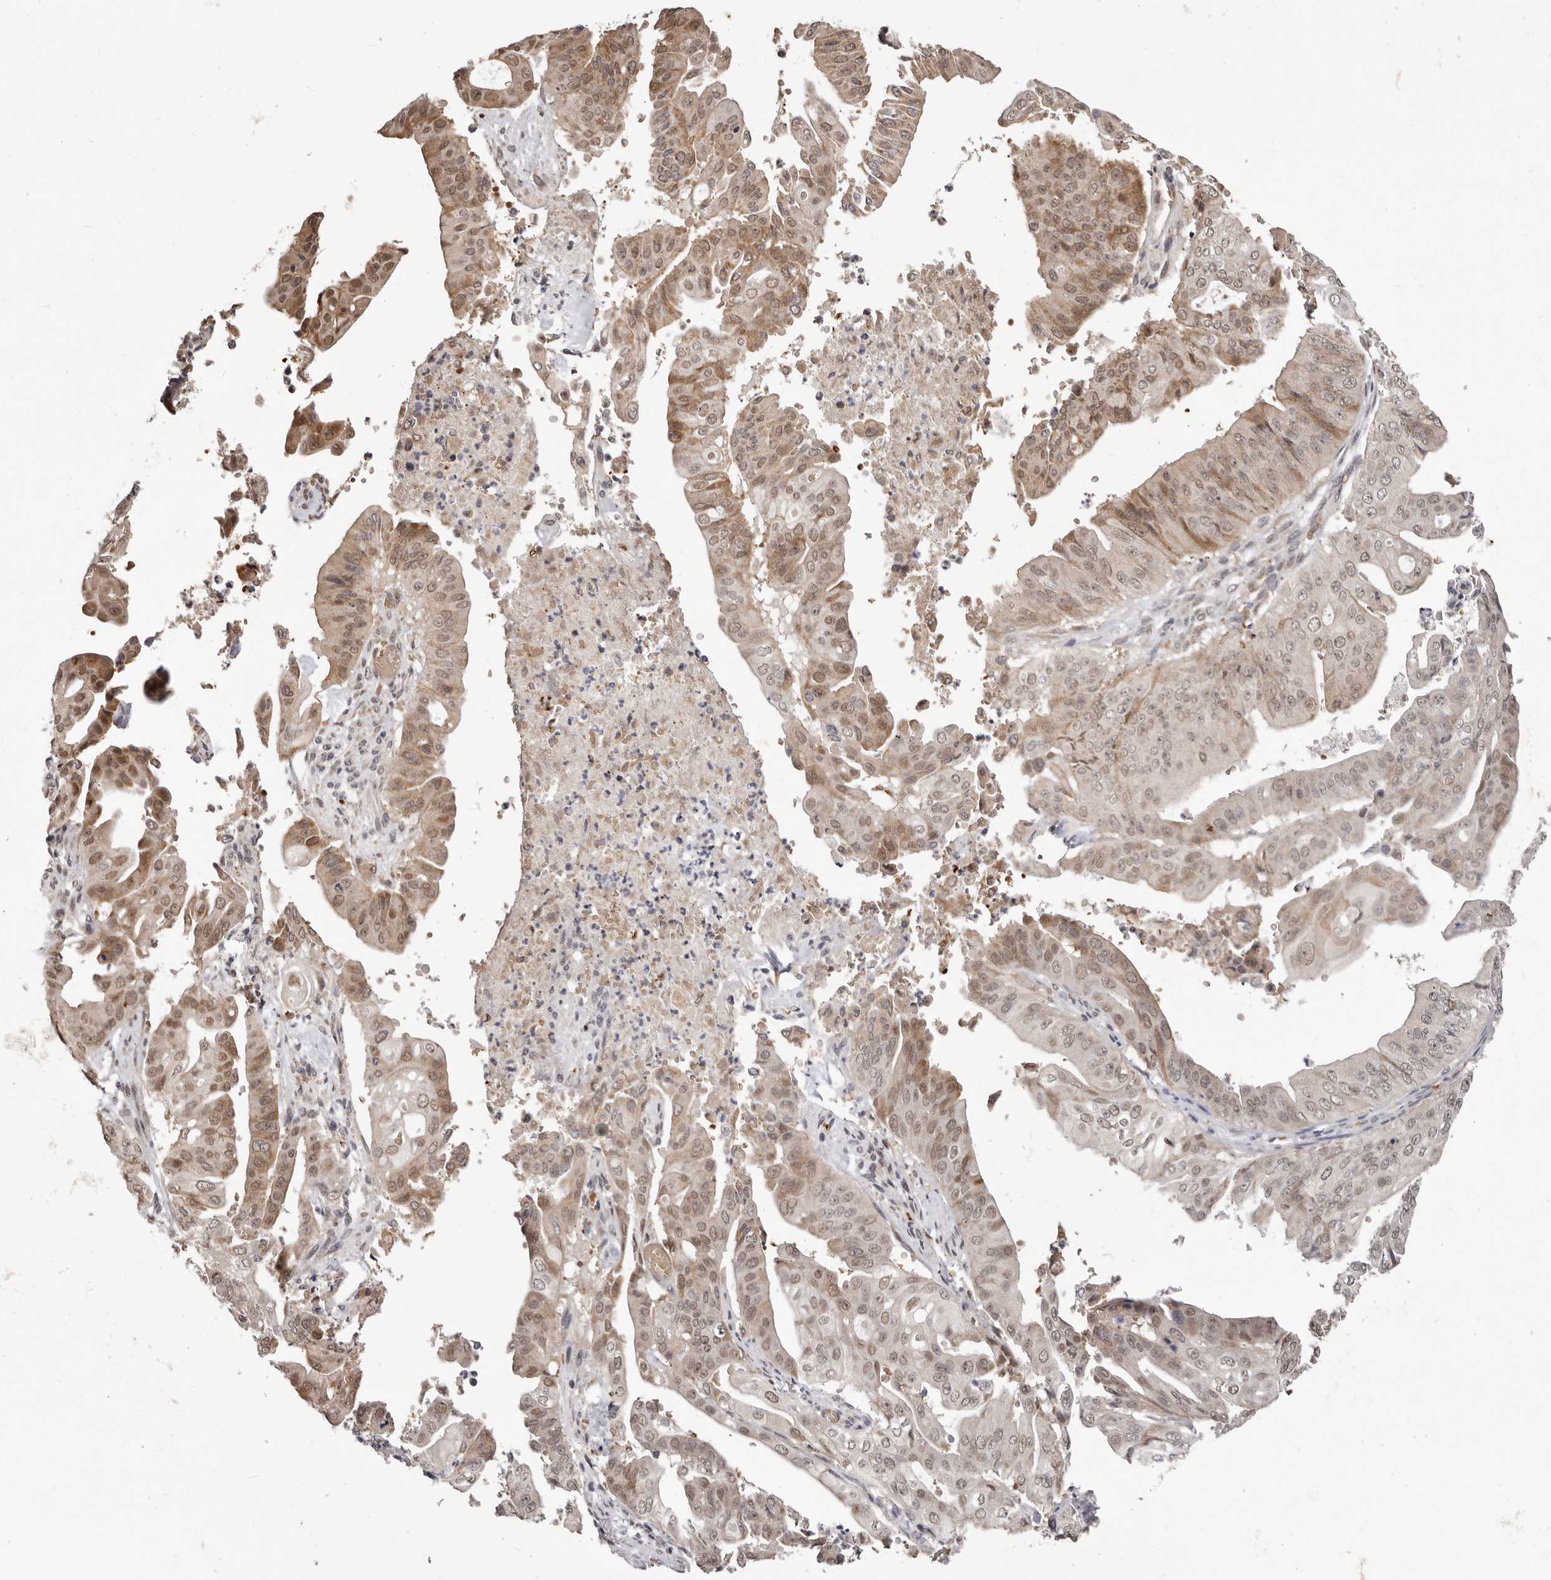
{"staining": {"intensity": "moderate", "quantity": "25%-75%", "location": "cytoplasmic/membranous,nuclear"}, "tissue": "pancreatic cancer", "cell_type": "Tumor cells", "image_type": "cancer", "snomed": [{"axis": "morphology", "description": "Adenocarcinoma, NOS"}, {"axis": "topography", "description": "Pancreas"}], "caption": "Protein expression by IHC demonstrates moderate cytoplasmic/membranous and nuclear staining in about 25%-75% of tumor cells in pancreatic cancer. (IHC, brightfield microscopy, high magnification).", "gene": "NCOA3", "patient": {"sex": "female", "age": 77}}